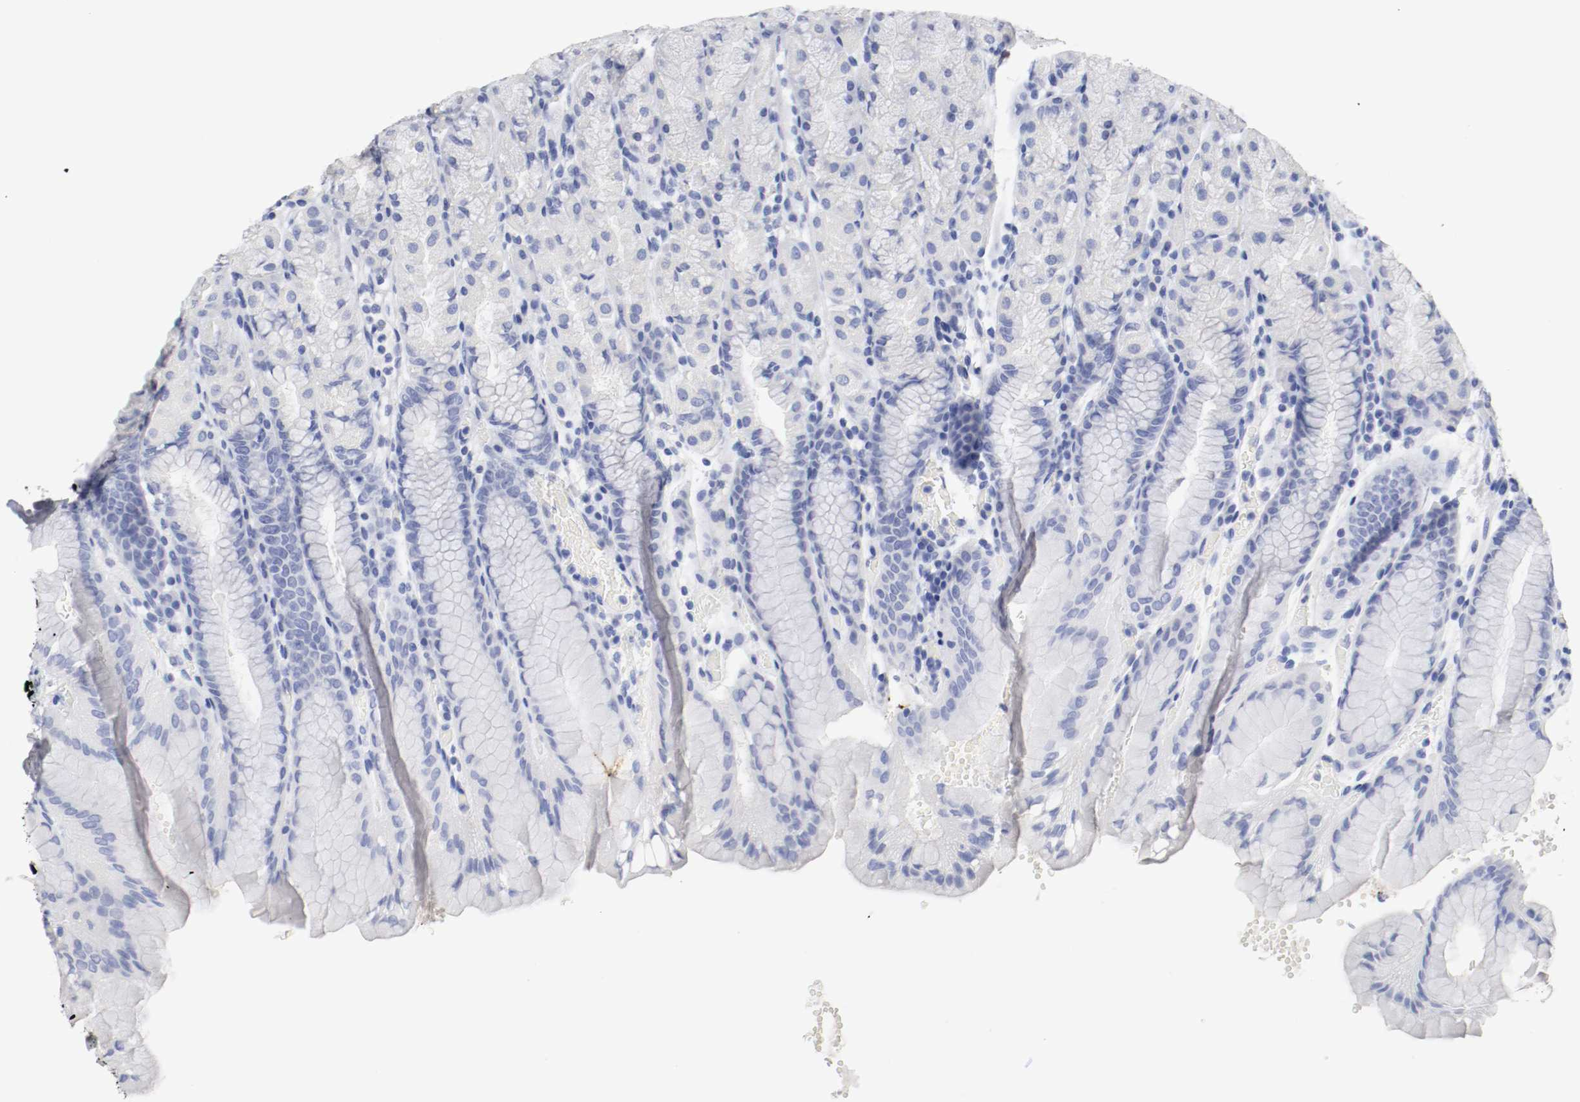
{"staining": {"intensity": "negative", "quantity": "none", "location": "none"}, "tissue": "stomach", "cell_type": "Glandular cells", "image_type": "normal", "snomed": [{"axis": "morphology", "description": "Normal tissue, NOS"}, {"axis": "topography", "description": "Stomach, upper"}, {"axis": "topography", "description": "Stomach"}], "caption": "This photomicrograph is of unremarkable stomach stained with immunohistochemistry to label a protein in brown with the nuclei are counter-stained blue. There is no expression in glandular cells. (Stains: DAB (3,3'-diaminobenzidine) IHC with hematoxylin counter stain, Microscopy: brightfield microscopy at high magnification).", "gene": "GAD1", "patient": {"sex": "male", "age": 76}}